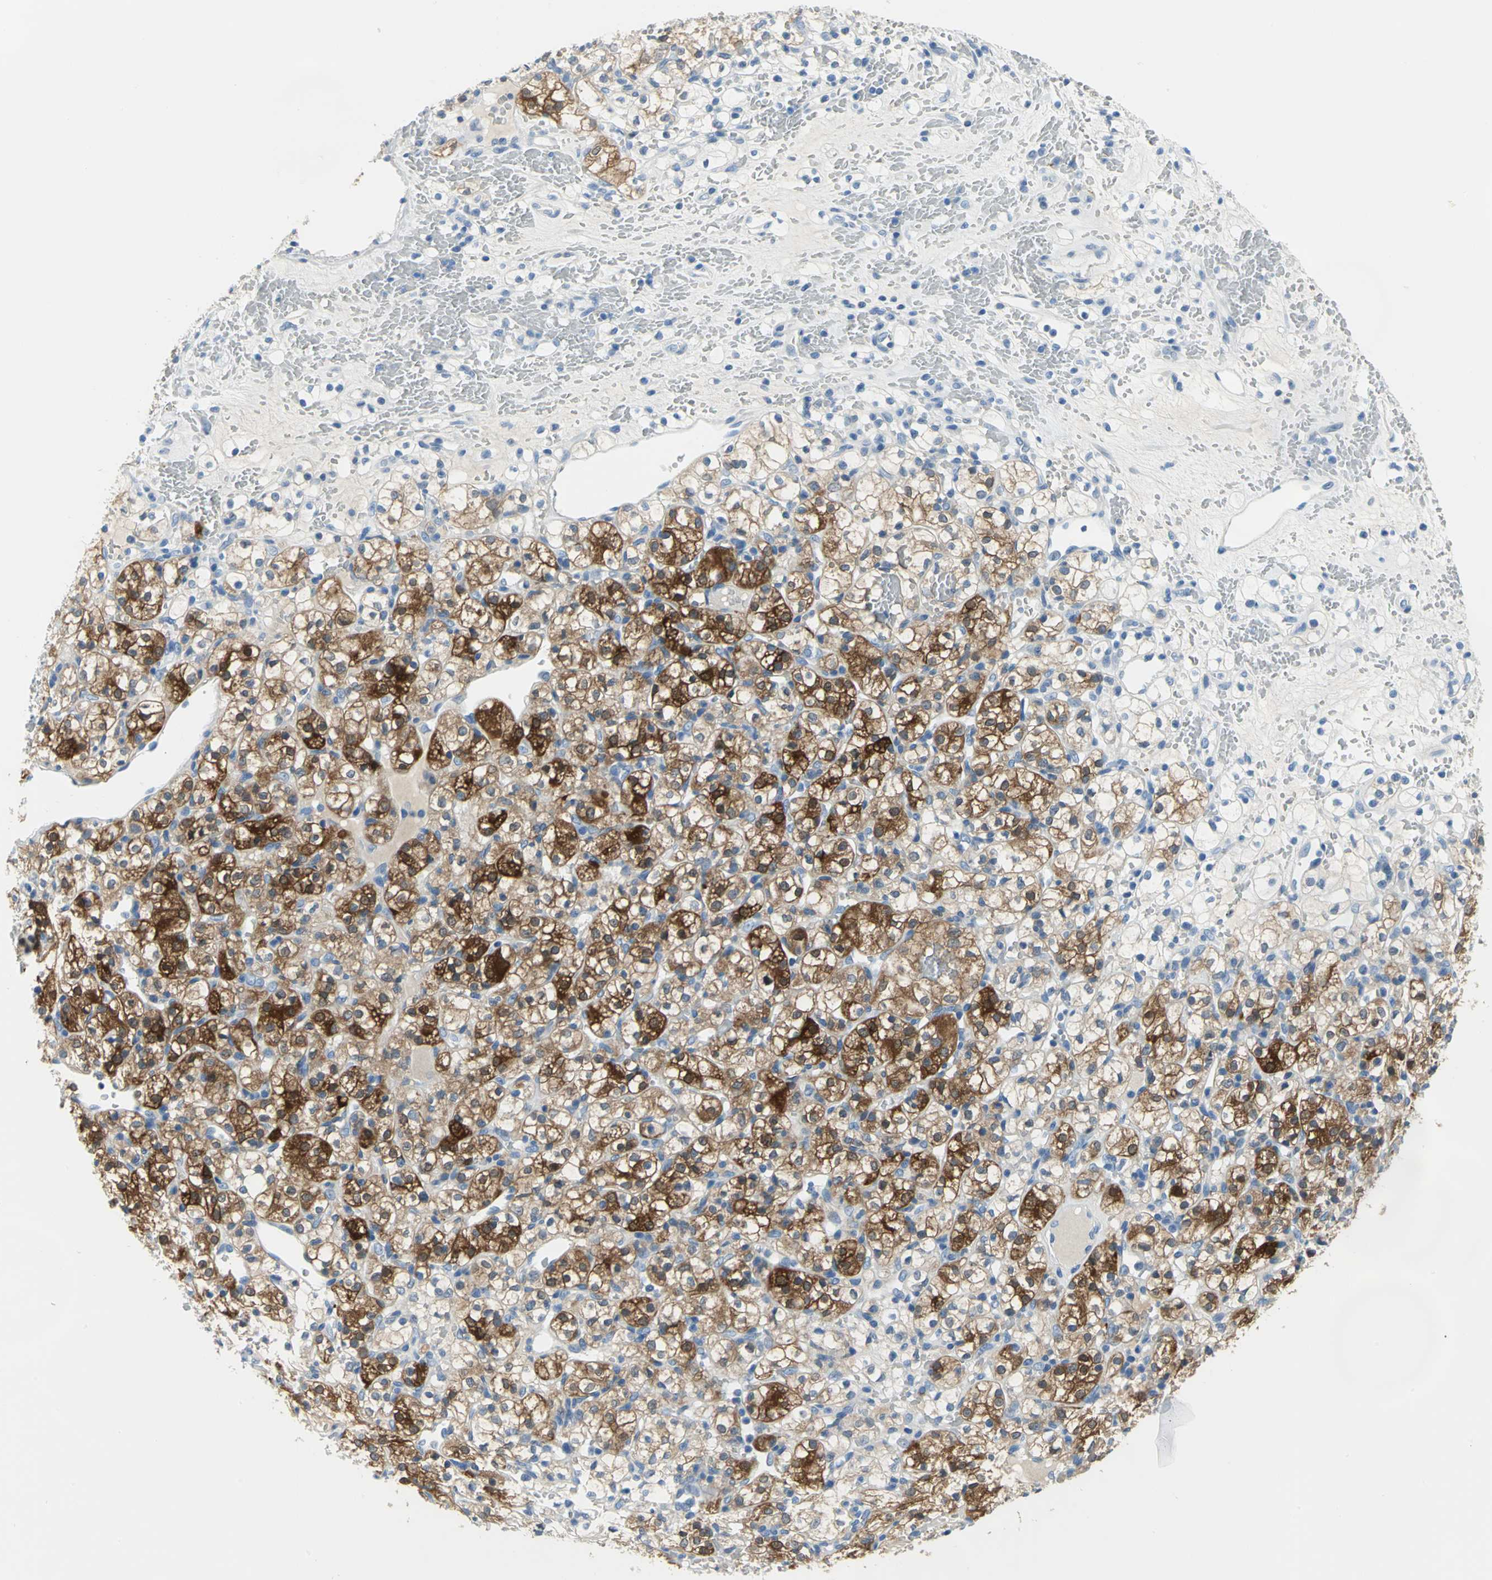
{"staining": {"intensity": "strong", "quantity": "25%-75%", "location": "cytoplasmic/membranous"}, "tissue": "renal cancer", "cell_type": "Tumor cells", "image_type": "cancer", "snomed": [{"axis": "morphology", "description": "Adenocarcinoma, NOS"}, {"axis": "topography", "description": "Kidney"}], "caption": "This image exhibits immunohistochemistry (IHC) staining of human renal cancer, with high strong cytoplasmic/membranous positivity in about 25%-75% of tumor cells.", "gene": "PKLR", "patient": {"sex": "female", "age": 60}}